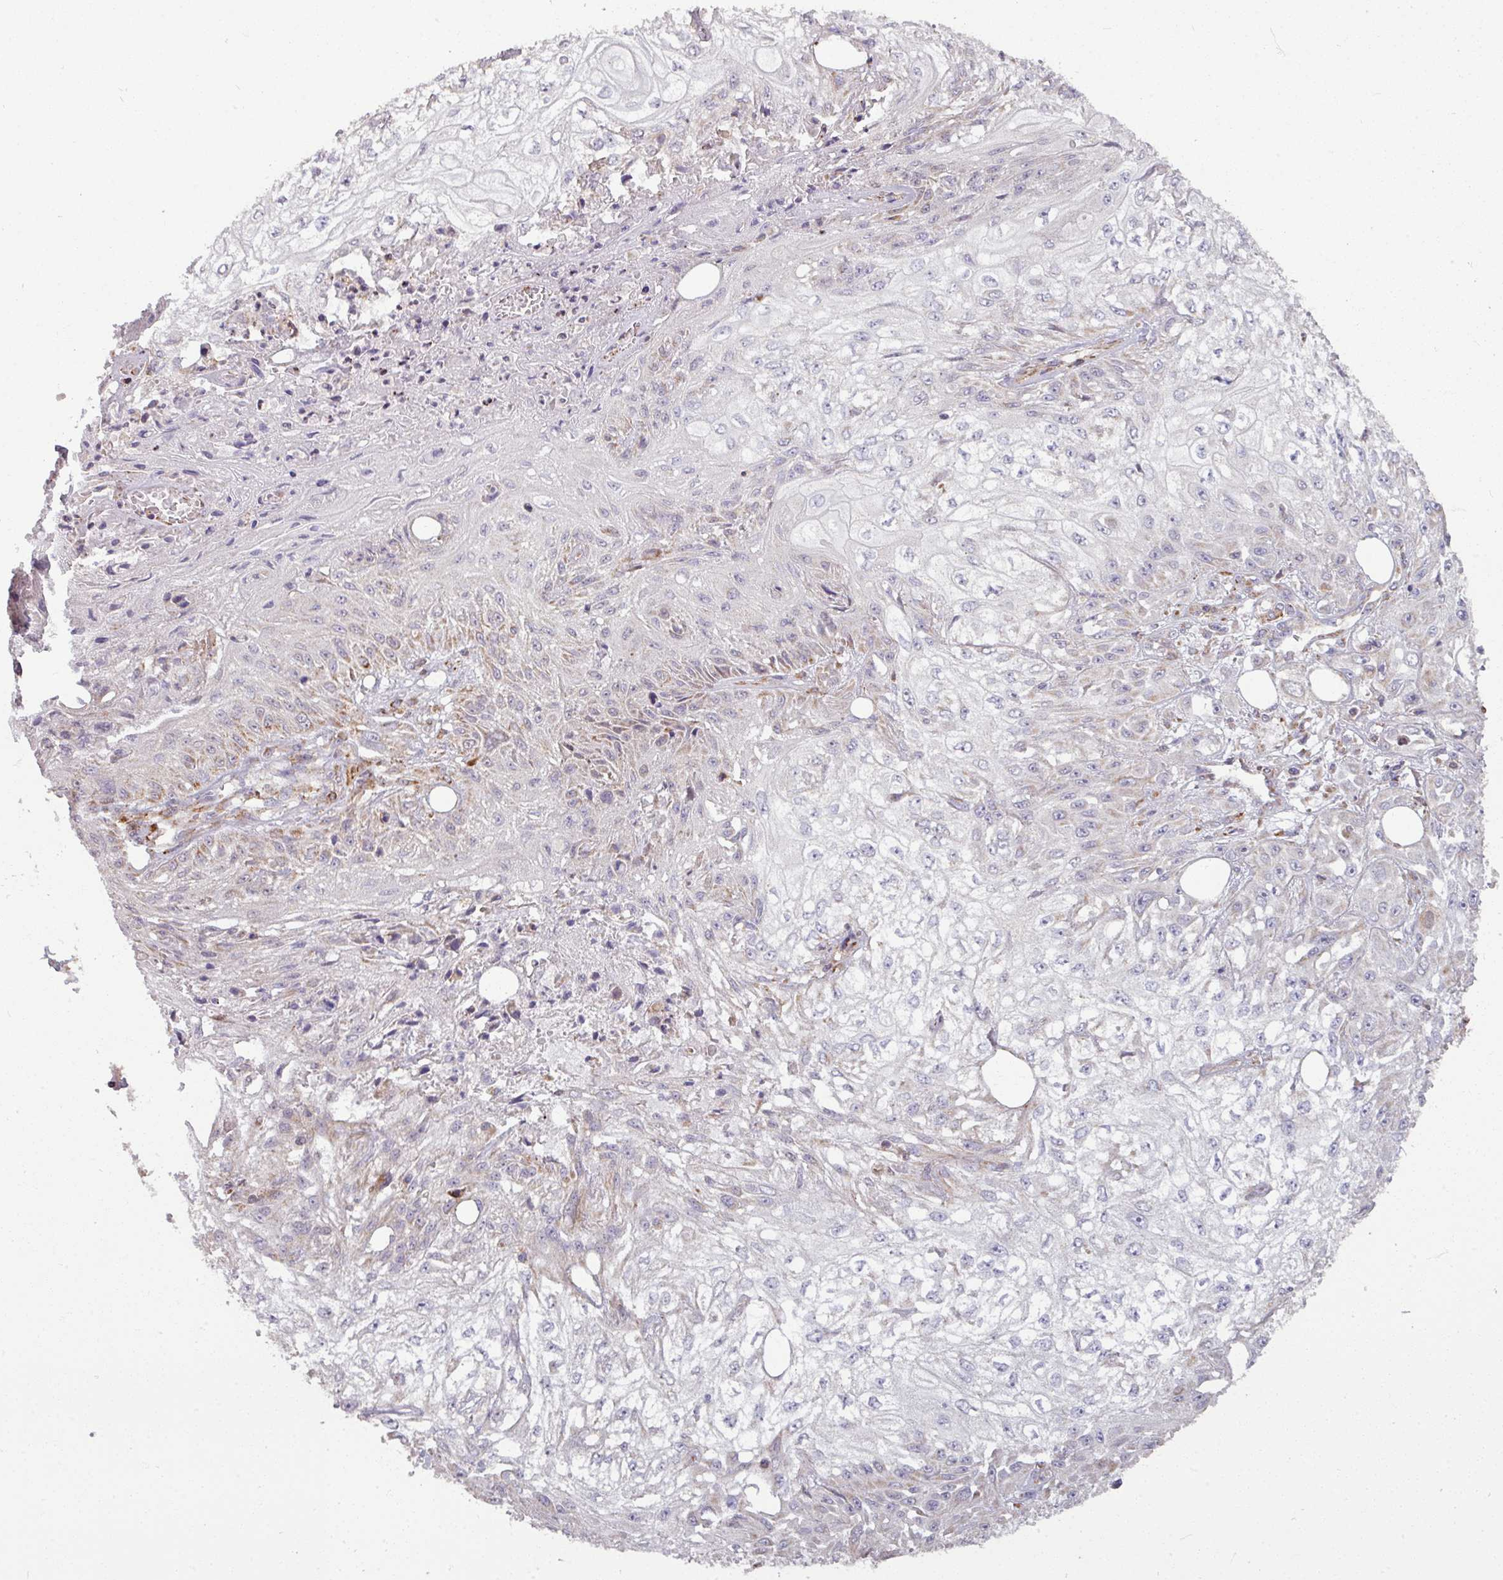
{"staining": {"intensity": "weak", "quantity": "<25%", "location": "cytoplasmic/membranous"}, "tissue": "skin cancer", "cell_type": "Tumor cells", "image_type": "cancer", "snomed": [{"axis": "morphology", "description": "Squamous cell carcinoma, NOS"}, {"axis": "morphology", "description": "Squamous cell carcinoma, metastatic, NOS"}, {"axis": "topography", "description": "Skin"}, {"axis": "topography", "description": "Lymph node"}], "caption": "Tumor cells show no significant protein expression in skin squamous cell carcinoma.", "gene": "MAGT1", "patient": {"sex": "male", "age": 75}}